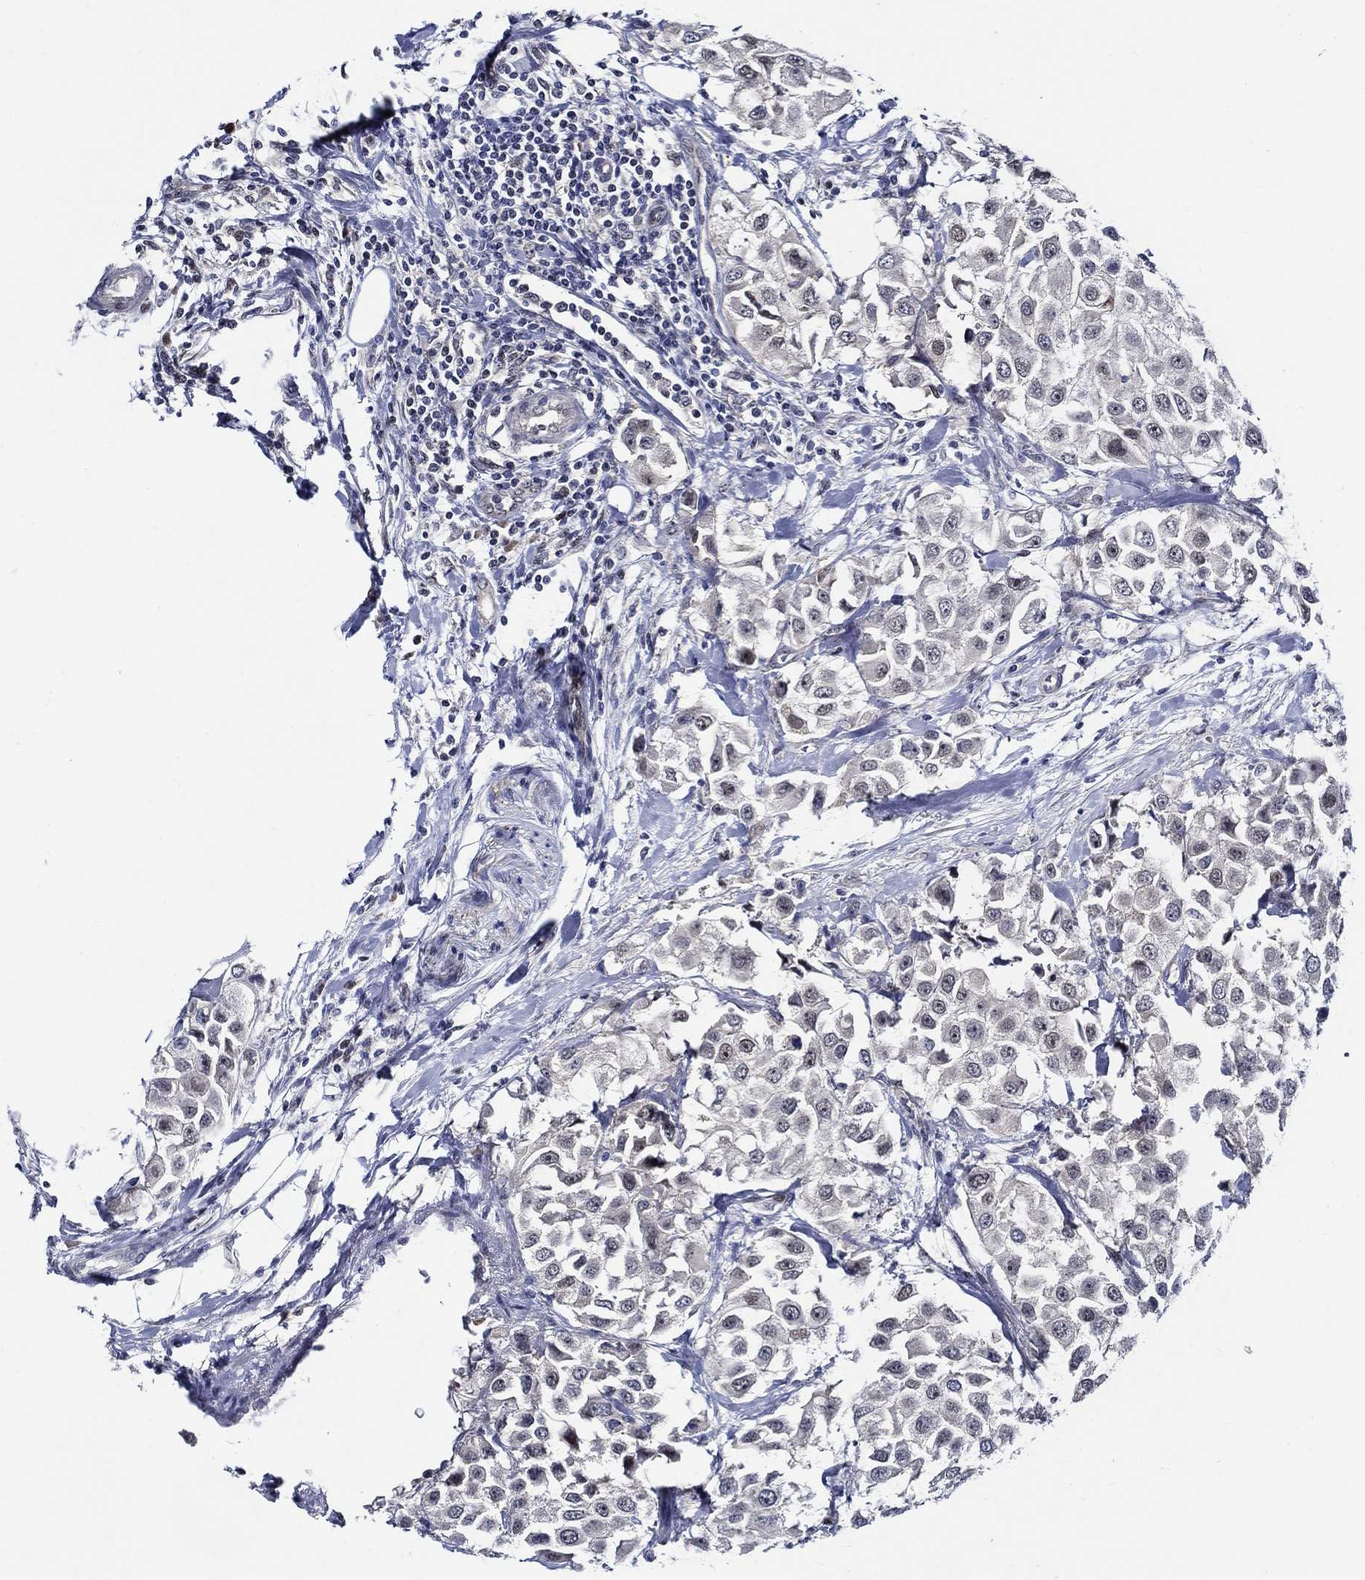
{"staining": {"intensity": "negative", "quantity": "none", "location": "none"}, "tissue": "urothelial cancer", "cell_type": "Tumor cells", "image_type": "cancer", "snomed": [{"axis": "morphology", "description": "Urothelial carcinoma, High grade"}, {"axis": "topography", "description": "Urinary bladder"}], "caption": "The micrograph demonstrates no staining of tumor cells in urothelial cancer. Brightfield microscopy of IHC stained with DAB (brown) and hematoxylin (blue), captured at high magnification.", "gene": "C8orf48", "patient": {"sex": "female", "age": 64}}